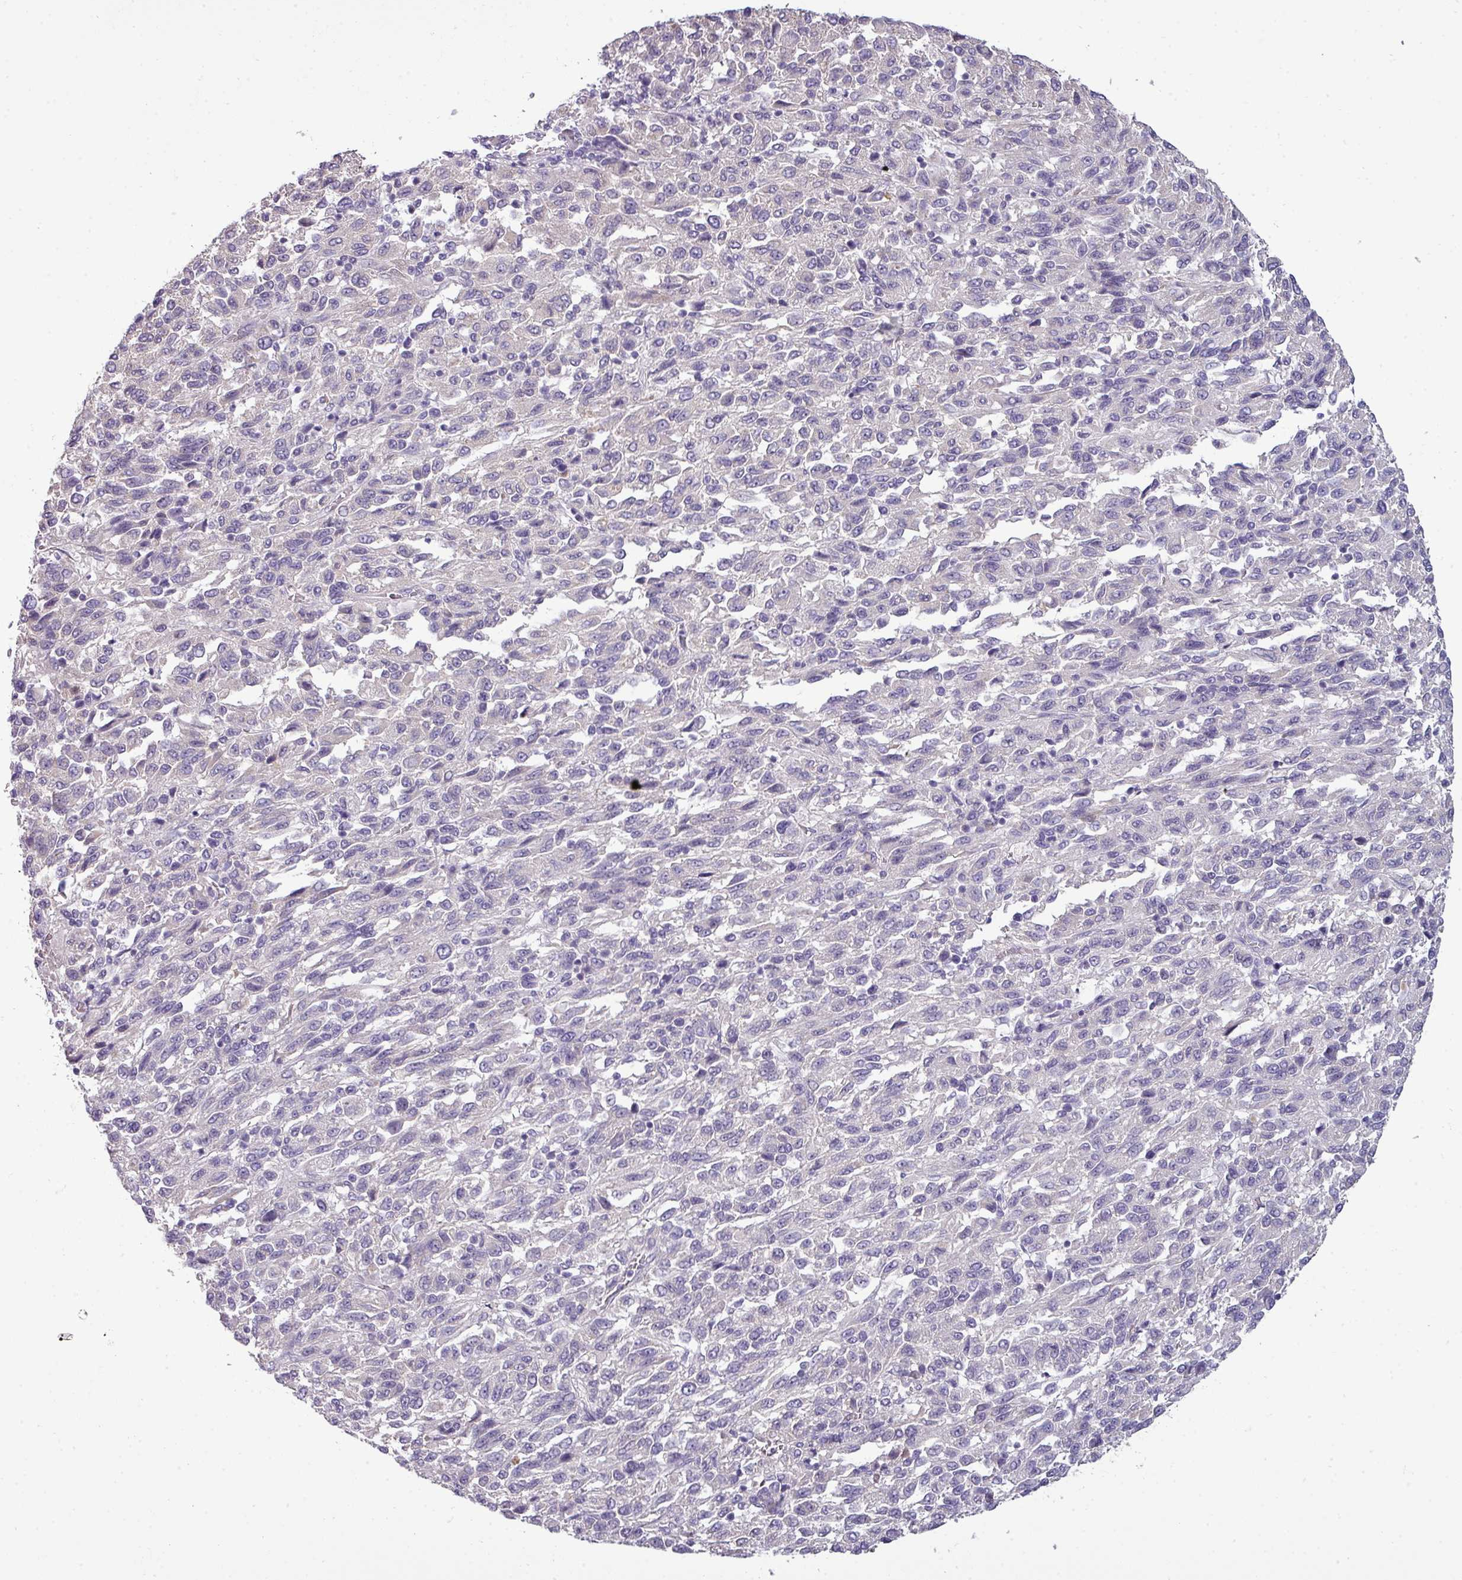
{"staining": {"intensity": "negative", "quantity": "none", "location": "none"}, "tissue": "melanoma", "cell_type": "Tumor cells", "image_type": "cancer", "snomed": [{"axis": "morphology", "description": "Malignant melanoma, Metastatic site"}, {"axis": "topography", "description": "Lung"}], "caption": "DAB immunohistochemical staining of melanoma shows no significant expression in tumor cells.", "gene": "DNAAF9", "patient": {"sex": "male", "age": 64}}